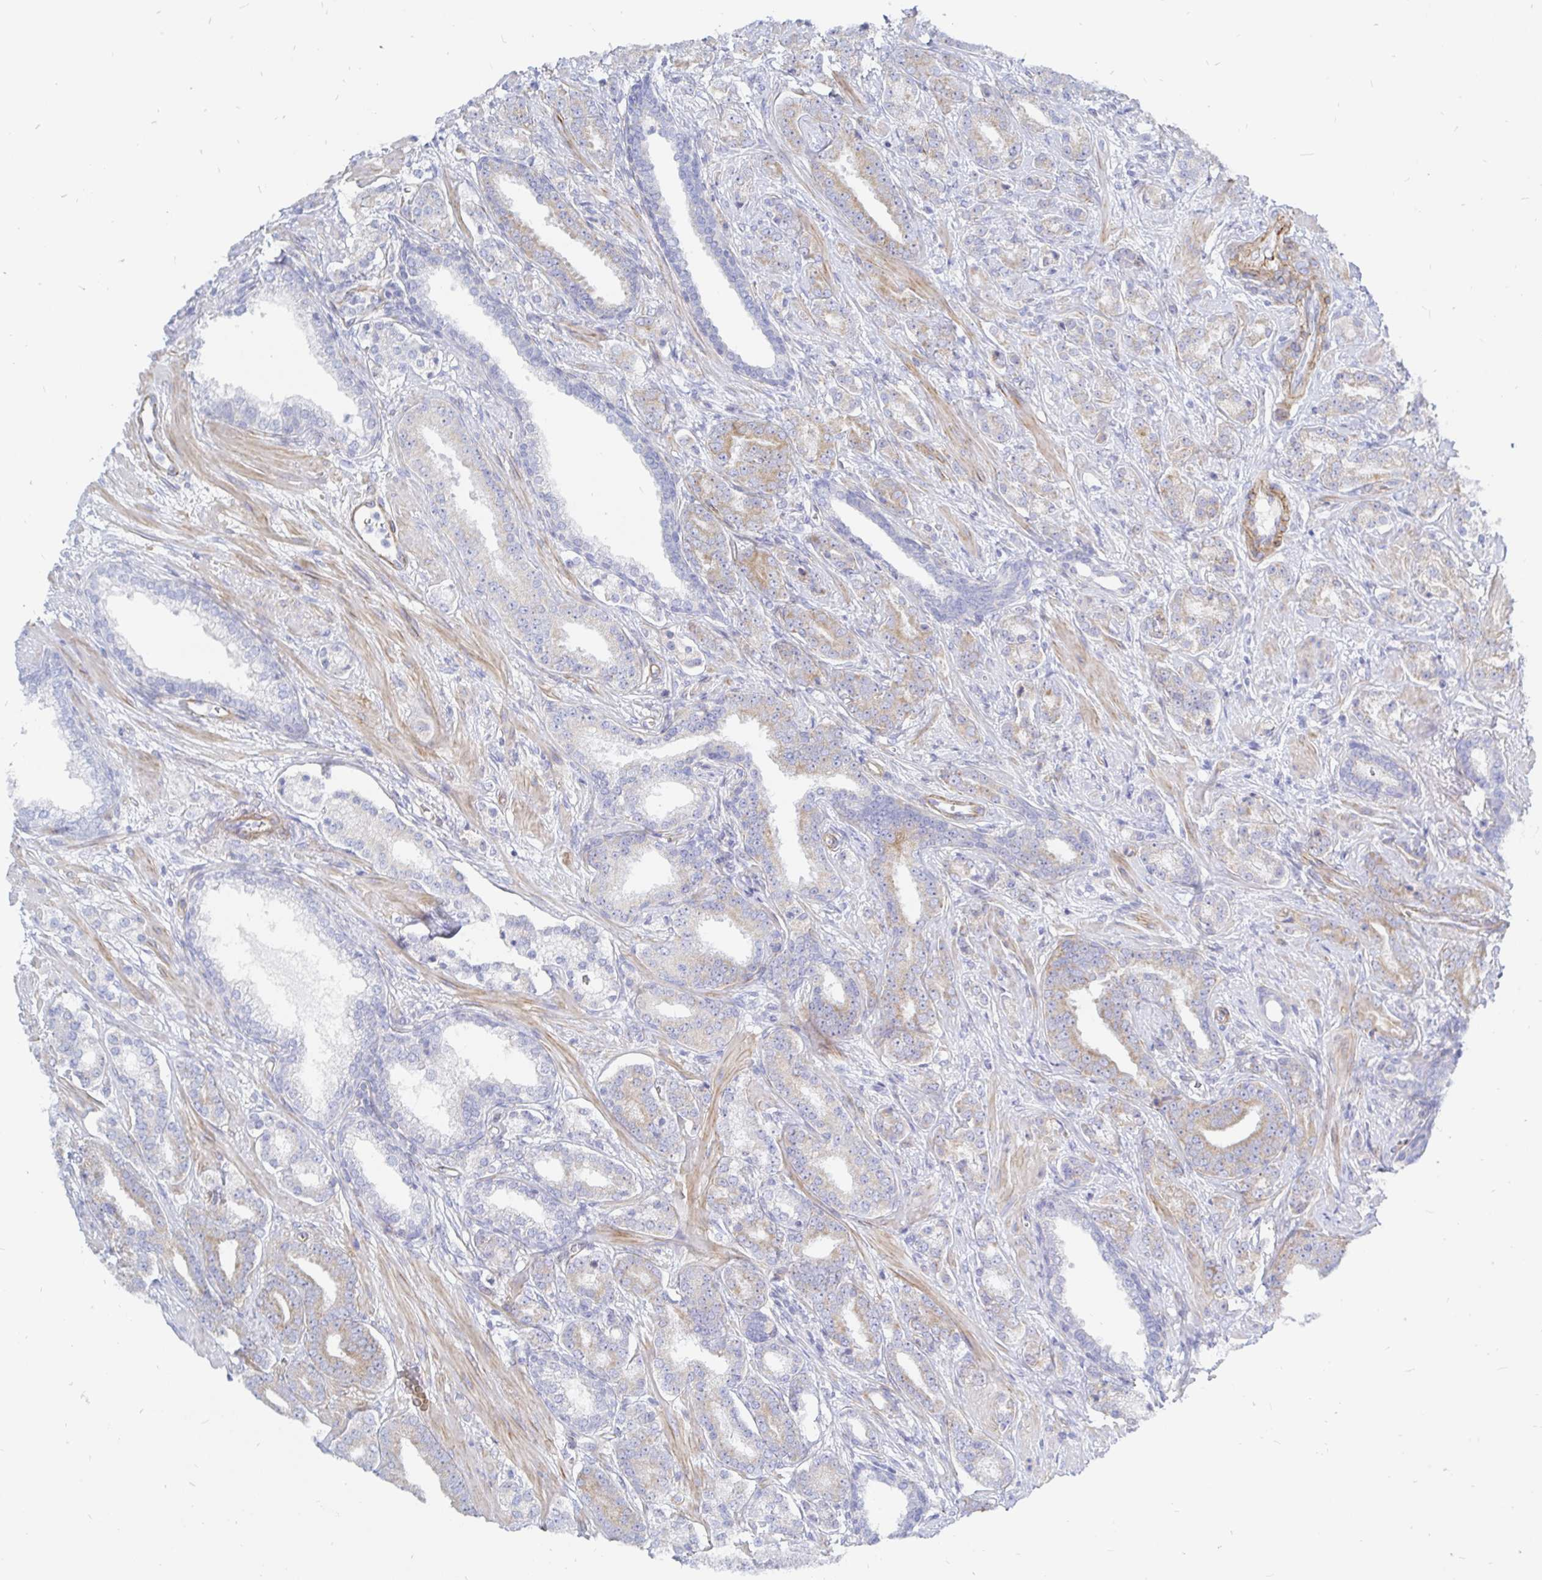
{"staining": {"intensity": "negative", "quantity": "none", "location": "none"}, "tissue": "prostate cancer", "cell_type": "Tumor cells", "image_type": "cancer", "snomed": [{"axis": "morphology", "description": "Adenocarcinoma, High grade"}, {"axis": "topography", "description": "Prostate"}], "caption": "Tumor cells show no significant positivity in prostate cancer (adenocarcinoma (high-grade)).", "gene": "COX16", "patient": {"sex": "male", "age": 60}}